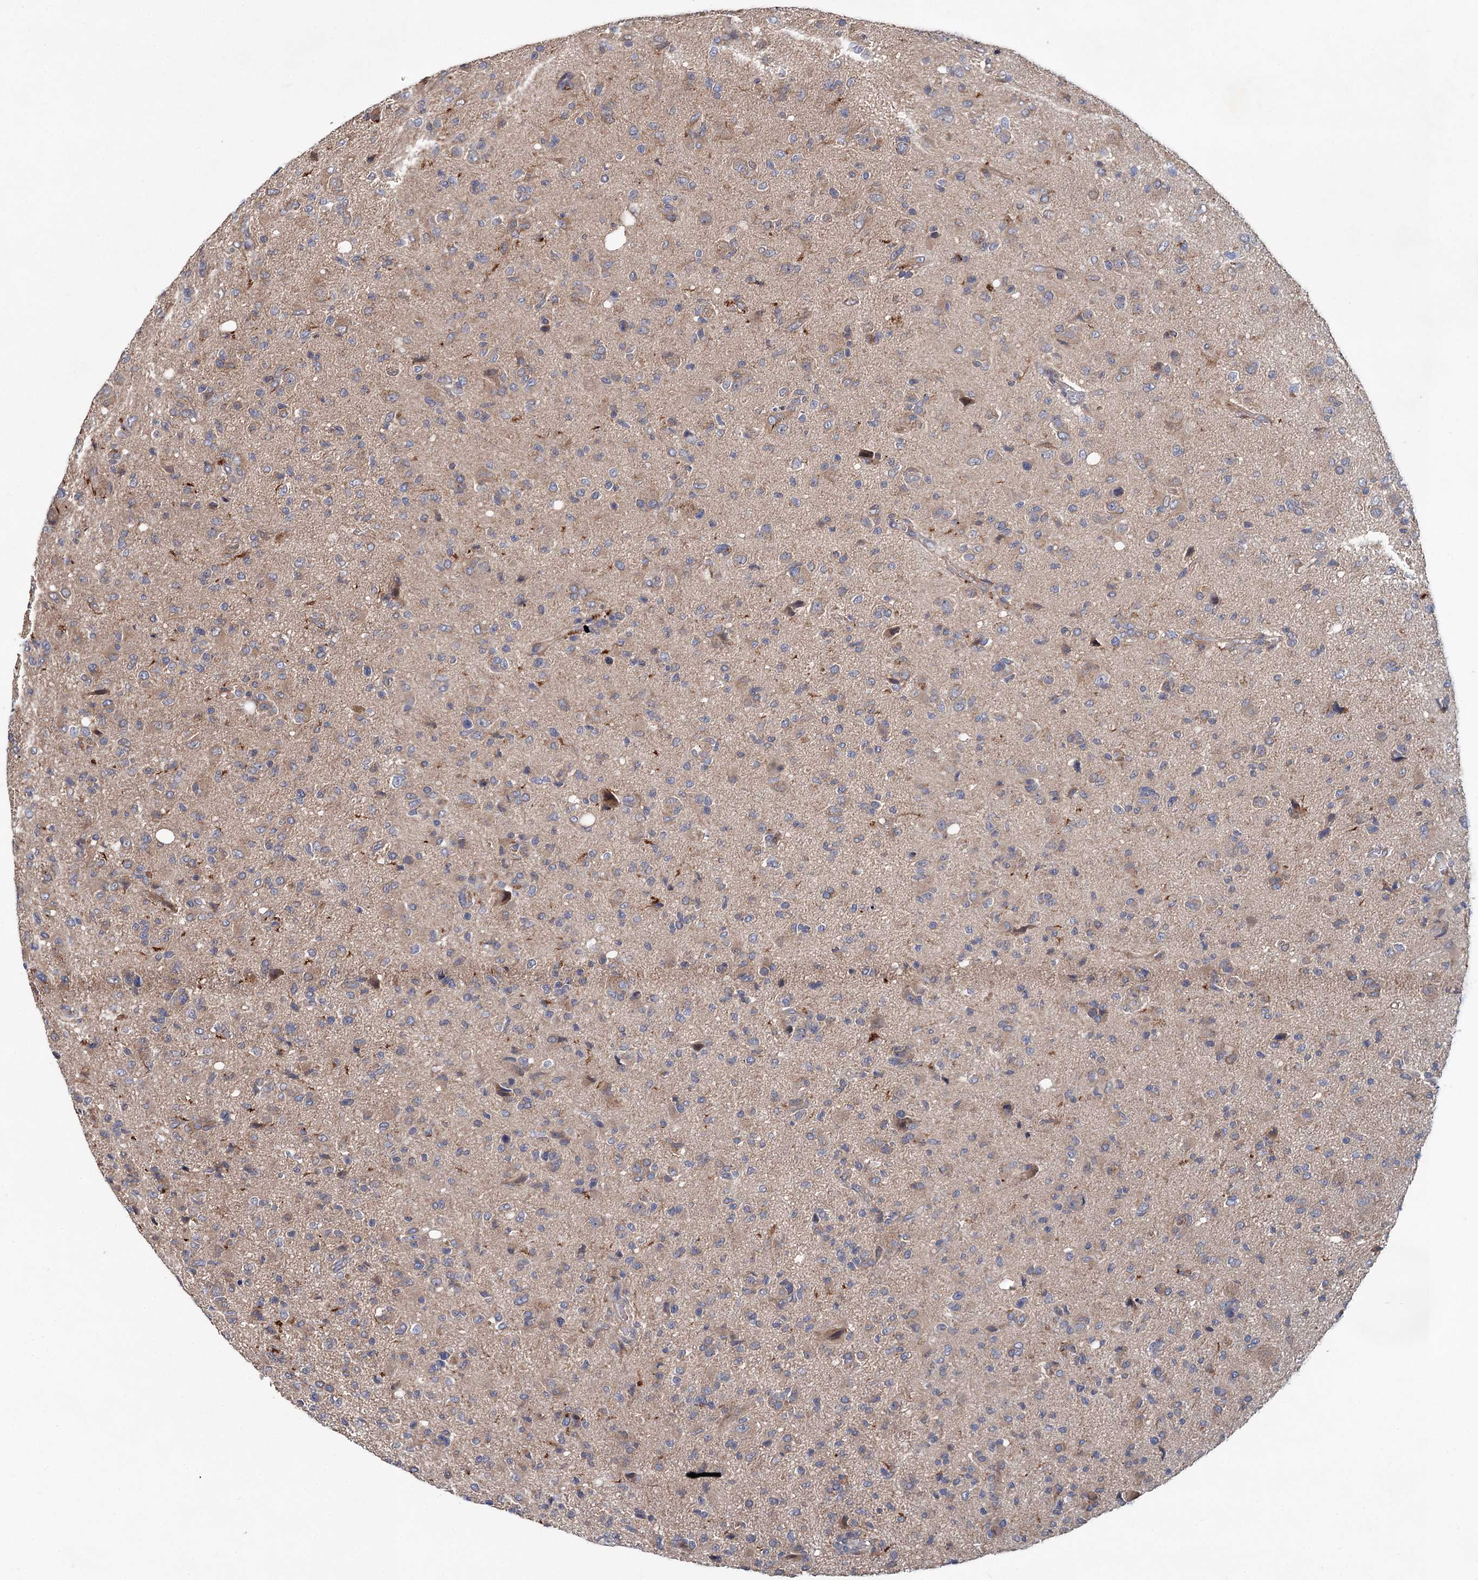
{"staining": {"intensity": "weak", "quantity": "25%-75%", "location": "cytoplasmic/membranous"}, "tissue": "glioma", "cell_type": "Tumor cells", "image_type": "cancer", "snomed": [{"axis": "morphology", "description": "Glioma, malignant, High grade"}, {"axis": "topography", "description": "Brain"}], "caption": "Glioma stained with a brown dye demonstrates weak cytoplasmic/membranous positive staining in about 25%-75% of tumor cells.", "gene": "MTRR", "patient": {"sex": "female", "age": 57}}